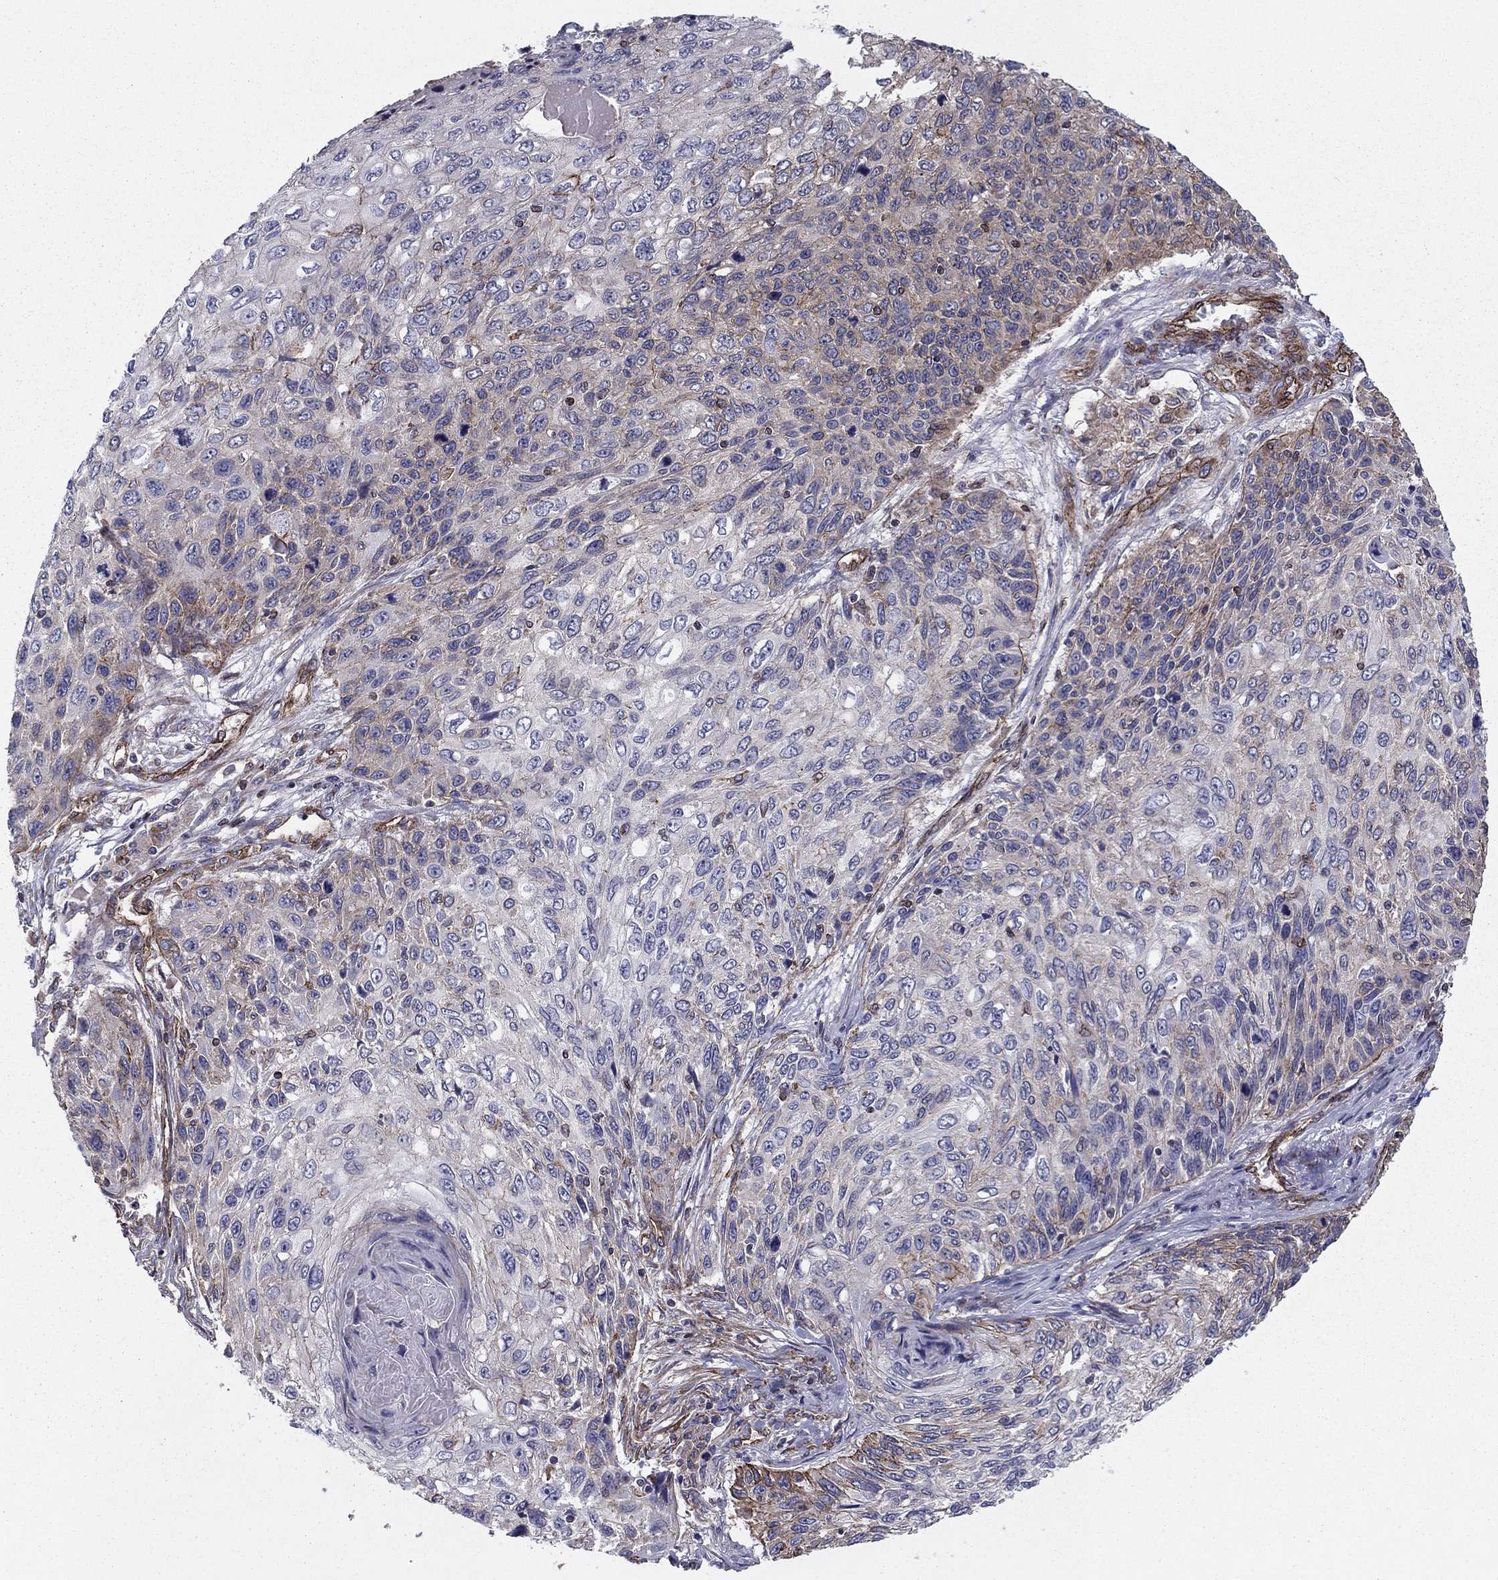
{"staining": {"intensity": "weak", "quantity": "25%-75%", "location": "cytoplasmic/membranous"}, "tissue": "skin cancer", "cell_type": "Tumor cells", "image_type": "cancer", "snomed": [{"axis": "morphology", "description": "Squamous cell carcinoma, NOS"}, {"axis": "topography", "description": "Skin"}], "caption": "Brown immunohistochemical staining in skin squamous cell carcinoma demonstrates weak cytoplasmic/membranous staining in approximately 25%-75% of tumor cells.", "gene": "SHMT1", "patient": {"sex": "male", "age": 92}}